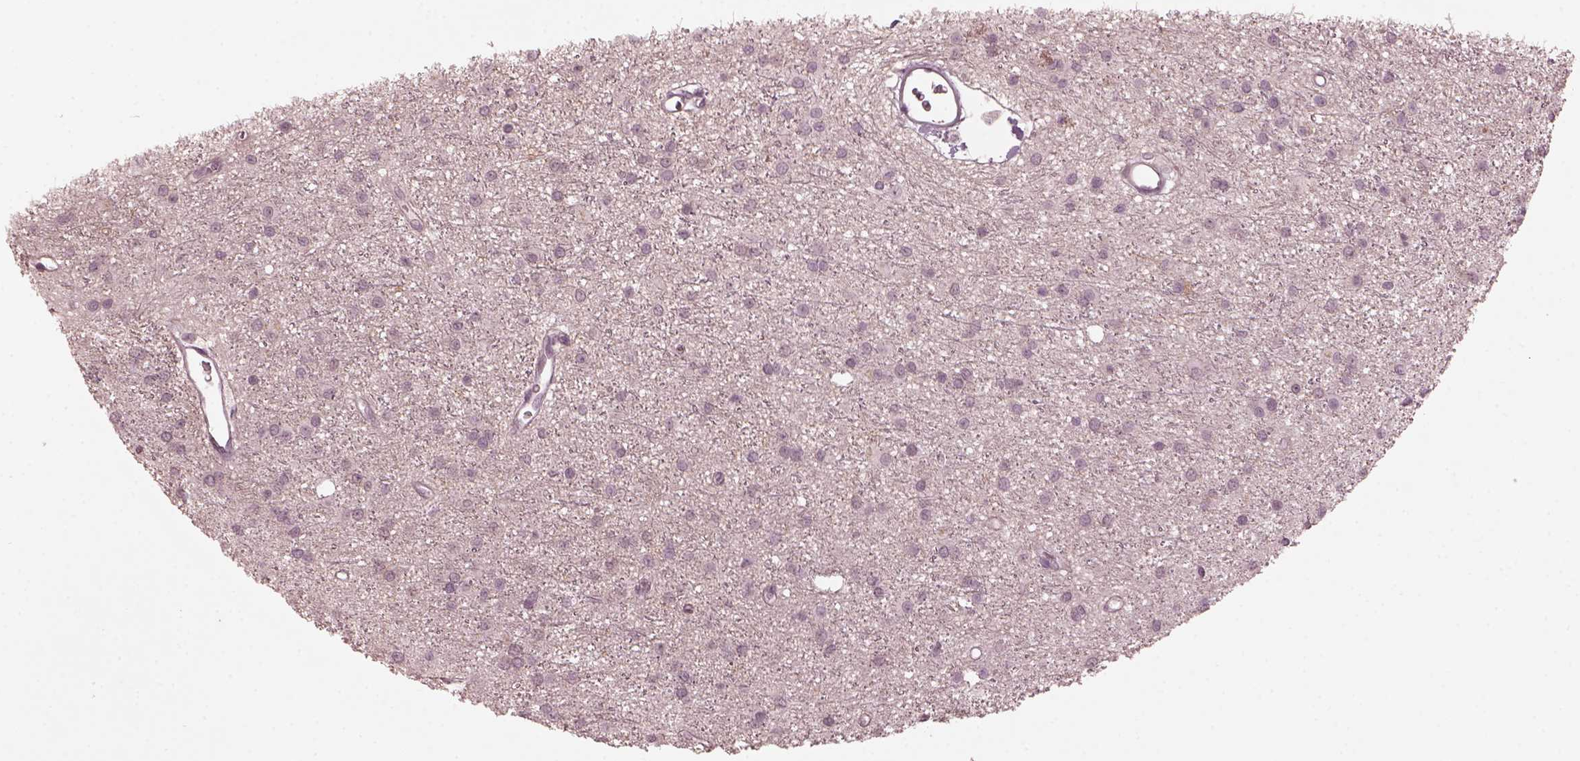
{"staining": {"intensity": "negative", "quantity": "none", "location": "none"}, "tissue": "glioma", "cell_type": "Tumor cells", "image_type": "cancer", "snomed": [{"axis": "morphology", "description": "Glioma, malignant, Low grade"}, {"axis": "topography", "description": "Brain"}], "caption": "This histopathology image is of low-grade glioma (malignant) stained with IHC to label a protein in brown with the nuclei are counter-stained blue. There is no staining in tumor cells. (IHC, brightfield microscopy, high magnification).", "gene": "RGS7", "patient": {"sex": "male", "age": 27}}